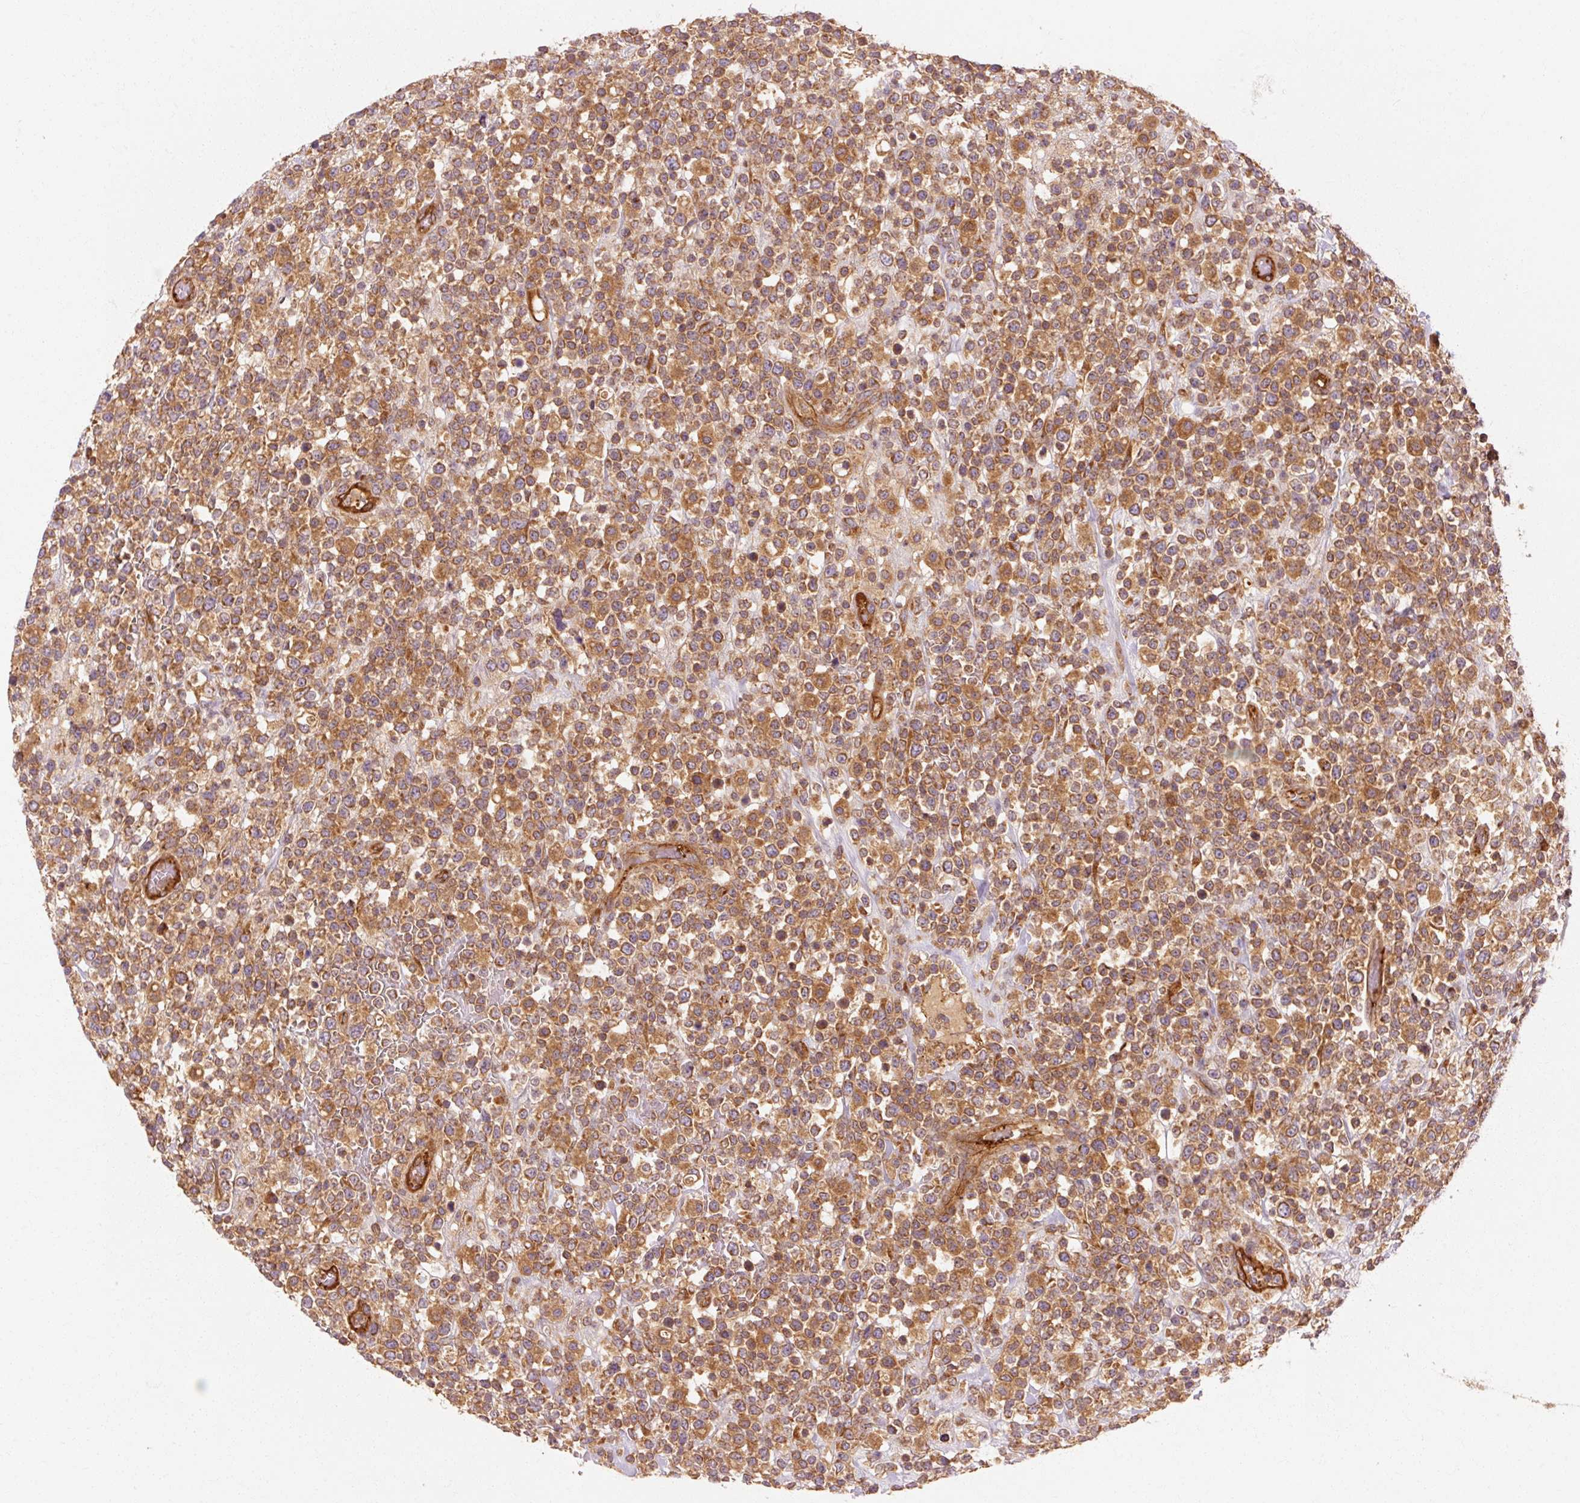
{"staining": {"intensity": "moderate", "quantity": ">75%", "location": "cytoplasmic/membranous"}, "tissue": "lymphoma", "cell_type": "Tumor cells", "image_type": "cancer", "snomed": [{"axis": "morphology", "description": "Malignant lymphoma, non-Hodgkin's type, High grade"}, {"axis": "topography", "description": "Colon"}], "caption": "Immunohistochemistry (IHC) image of neoplastic tissue: human high-grade malignant lymphoma, non-Hodgkin's type stained using immunohistochemistry (IHC) demonstrates medium levels of moderate protein expression localized specifically in the cytoplasmic/membranous of tumor cells, appearing as a cytoplasmic/membranous brown color.", "gene": "CTNNA1", "patient": {"sex": "female", "age": 53}}